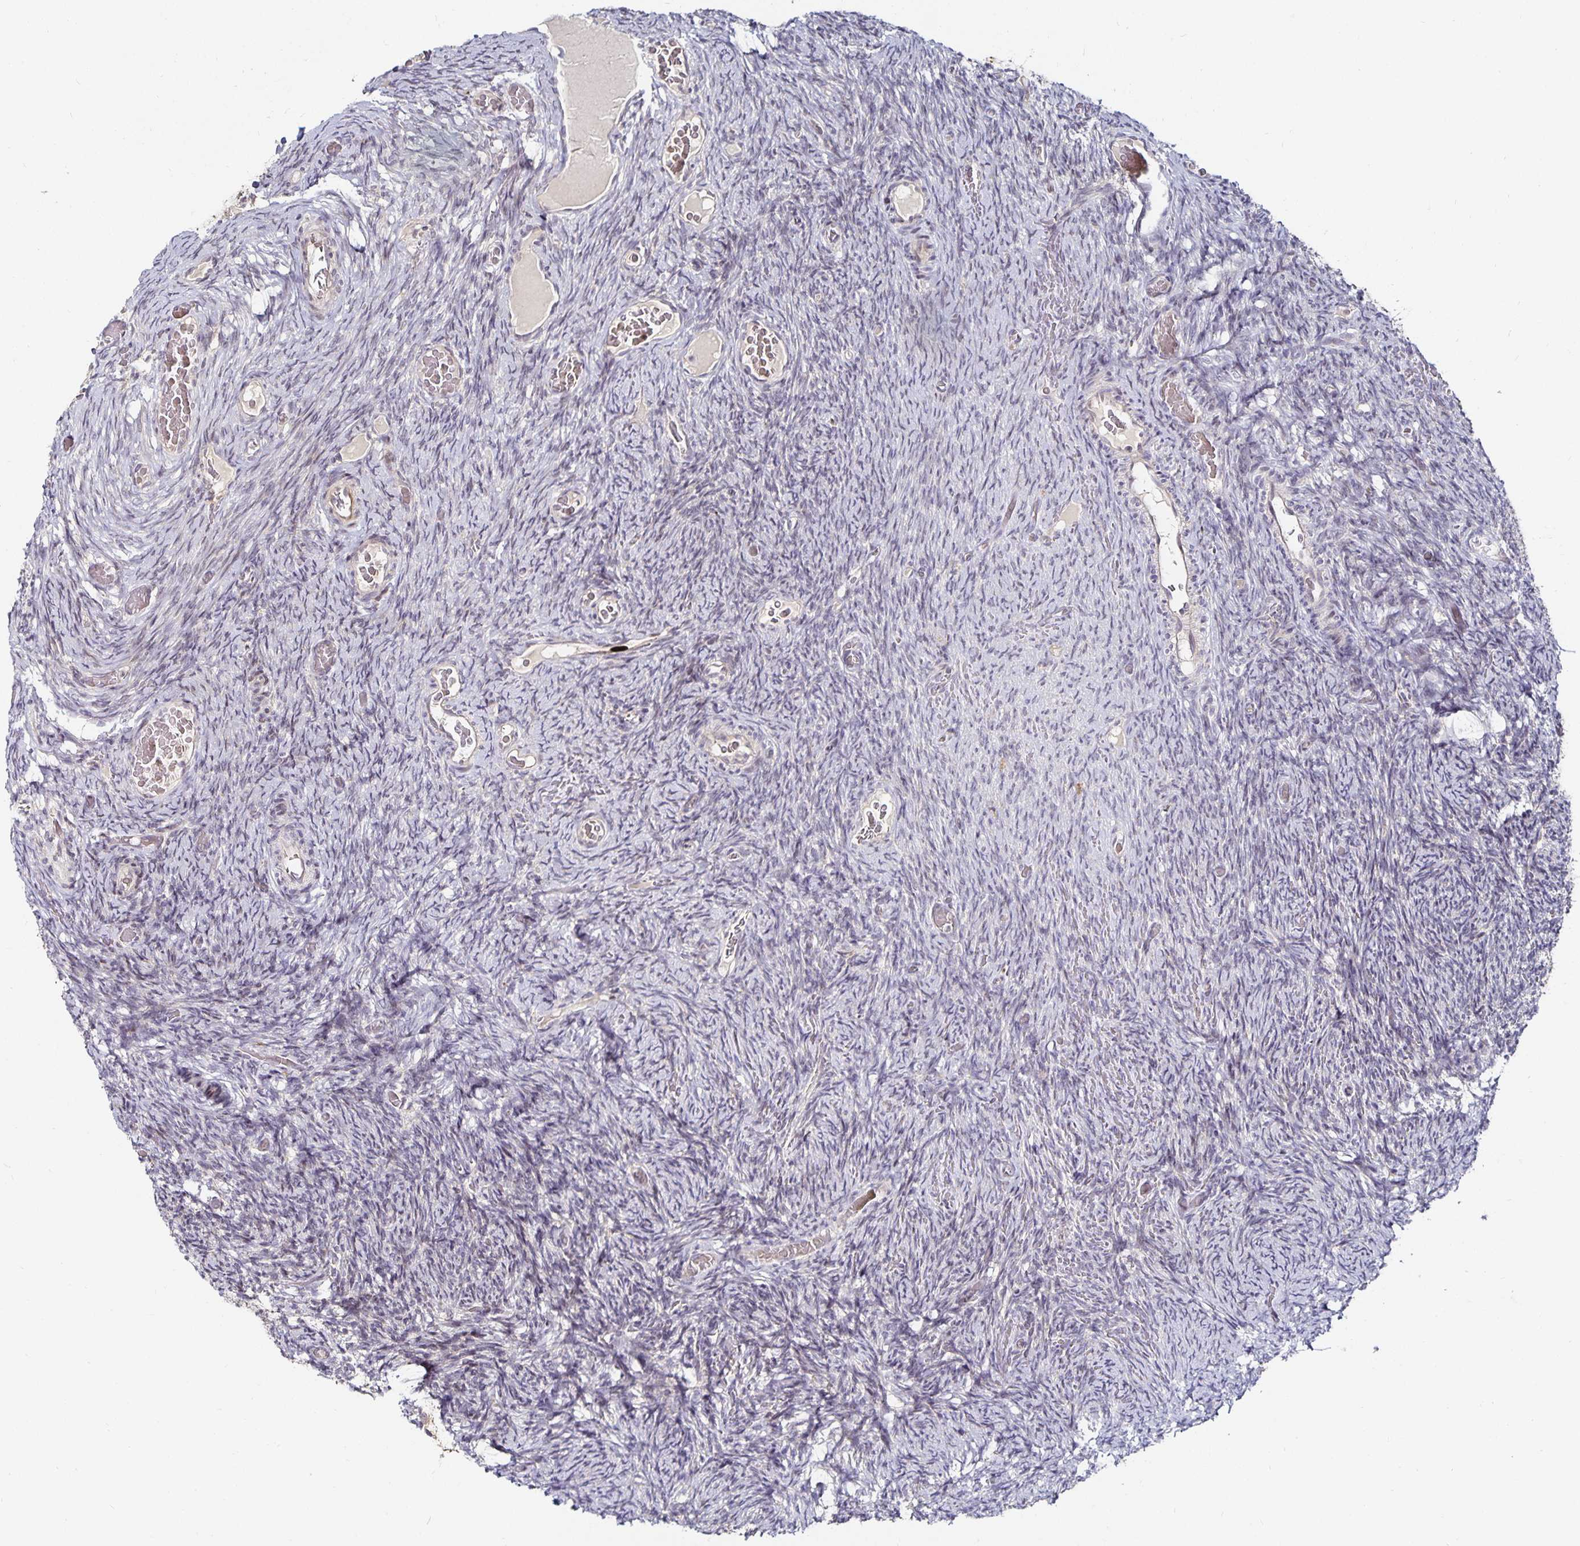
{"staining": {"intensity": "negative", "quantity": "none", "location": "none"}, "tissue": "ovary", "cell_type": "Ovarian stroma cells", "image_type": "normal", "snomed": [{"axis": "morphology", "description": "Normal tissue, NOS"}, {"axis": "topography", "description": "Ovary"}], "caption": "Ovarian stroma cells show no significant protein positivity in benign ovary. (DAB IHC visualized using brightfield microscopy, high magnification).", "gene": "ANLN", "patient": {"sex": "female", "age": 34}}